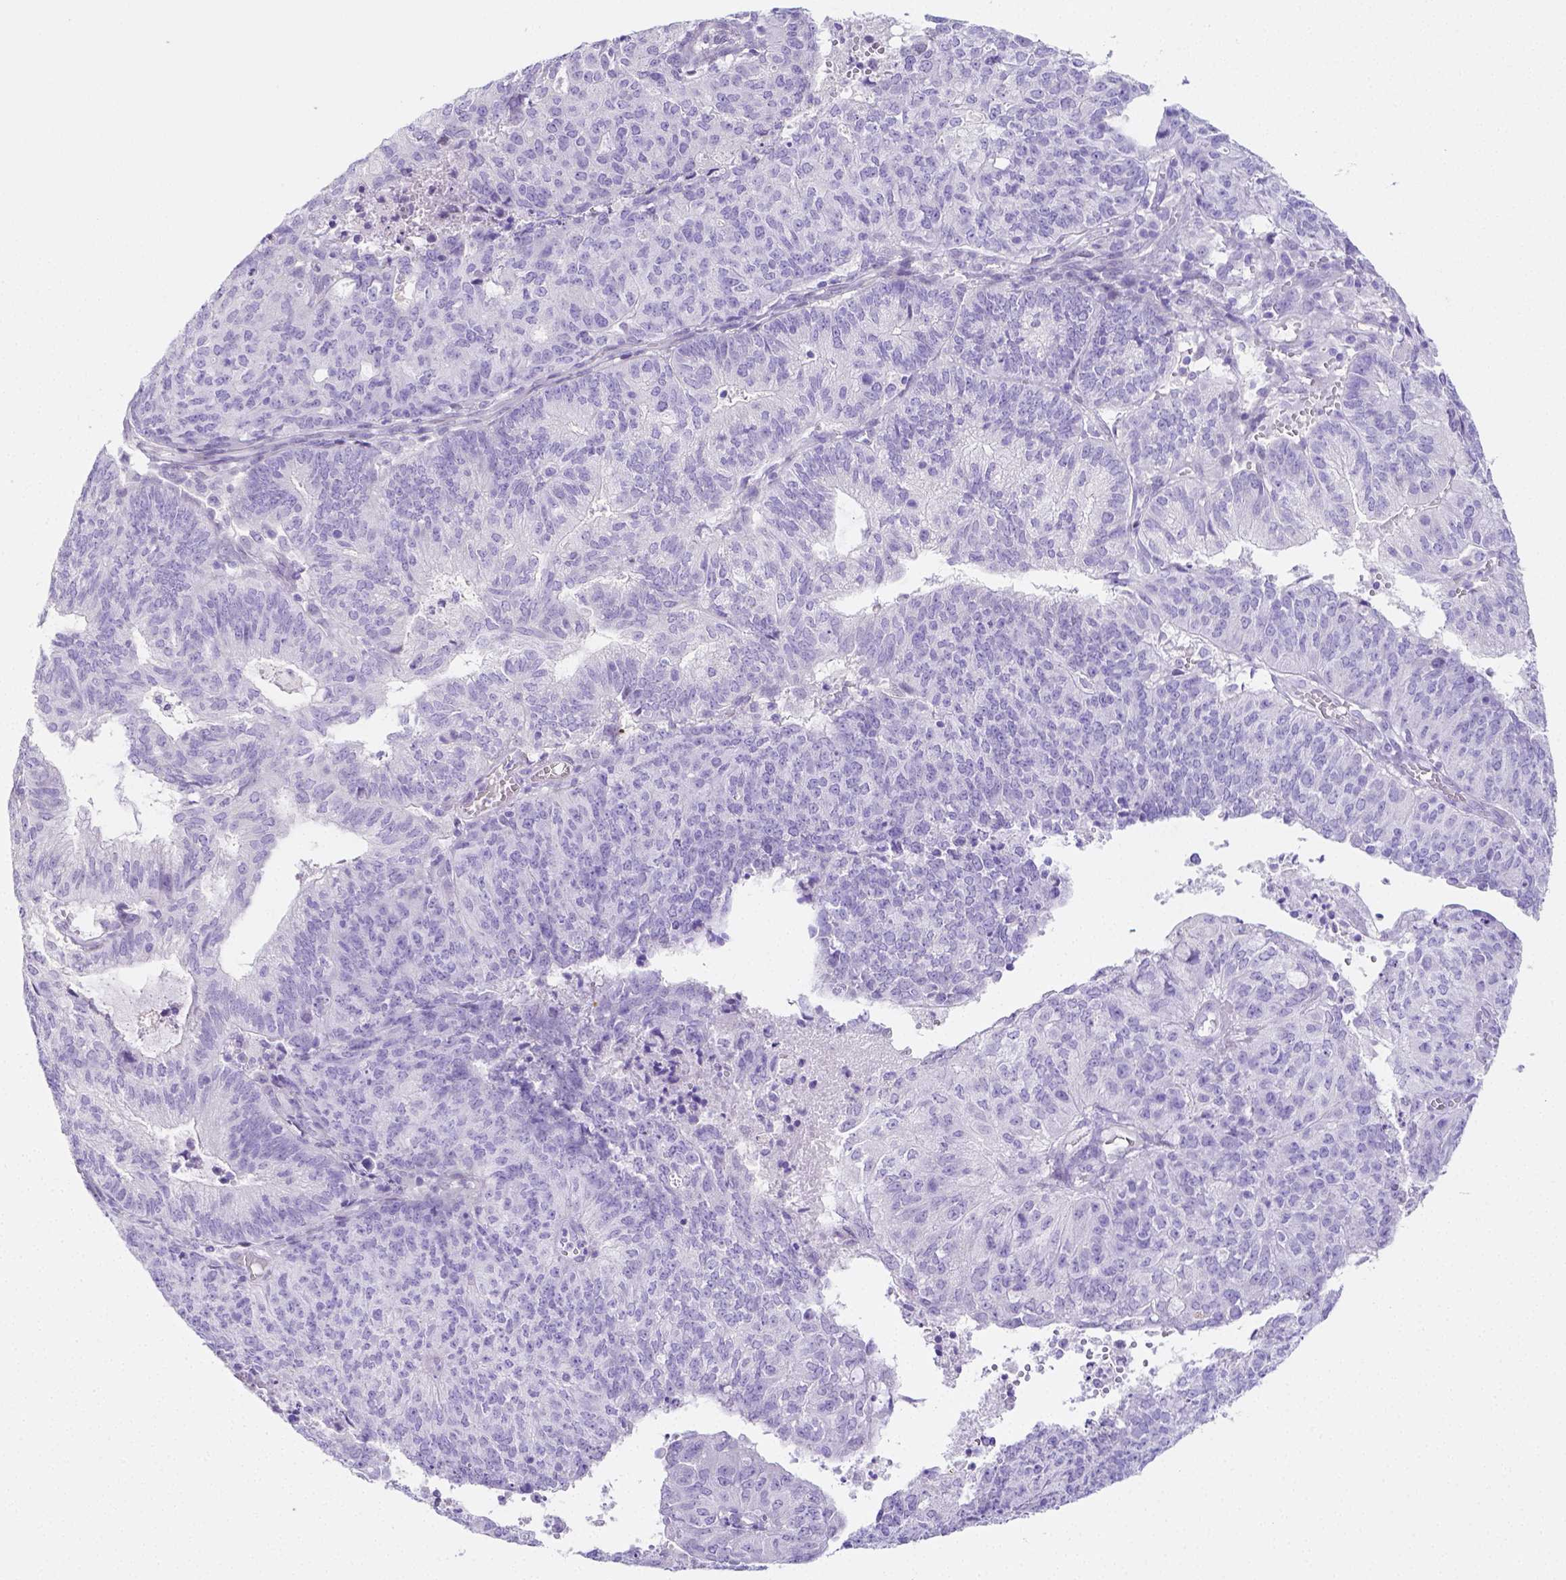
{"staining": {"intensity": "negative", "quantity": "none", "location": "none"}, "tissue": "endometrial cancer", "cell_type": "Tumor cells", "image_type": "cancer", "snomed": [{"axis": "morphology", "description": "Adenocarcinoma, NOS"}, {"axis": "topography", "description": "Endometrium"}], "caption": "Immunohistochemical staining of endometrial adenocarcinoma shows no significant positivity in tumor cells. Brightfield microscopy of IHC stained with DAB (3,3'-diaminobenzidine) (brown) and hematoxylin (blue), captured at high magnification.", "gene": "ARHGAP36", "patient": {"sex": "female", "age": 82}}